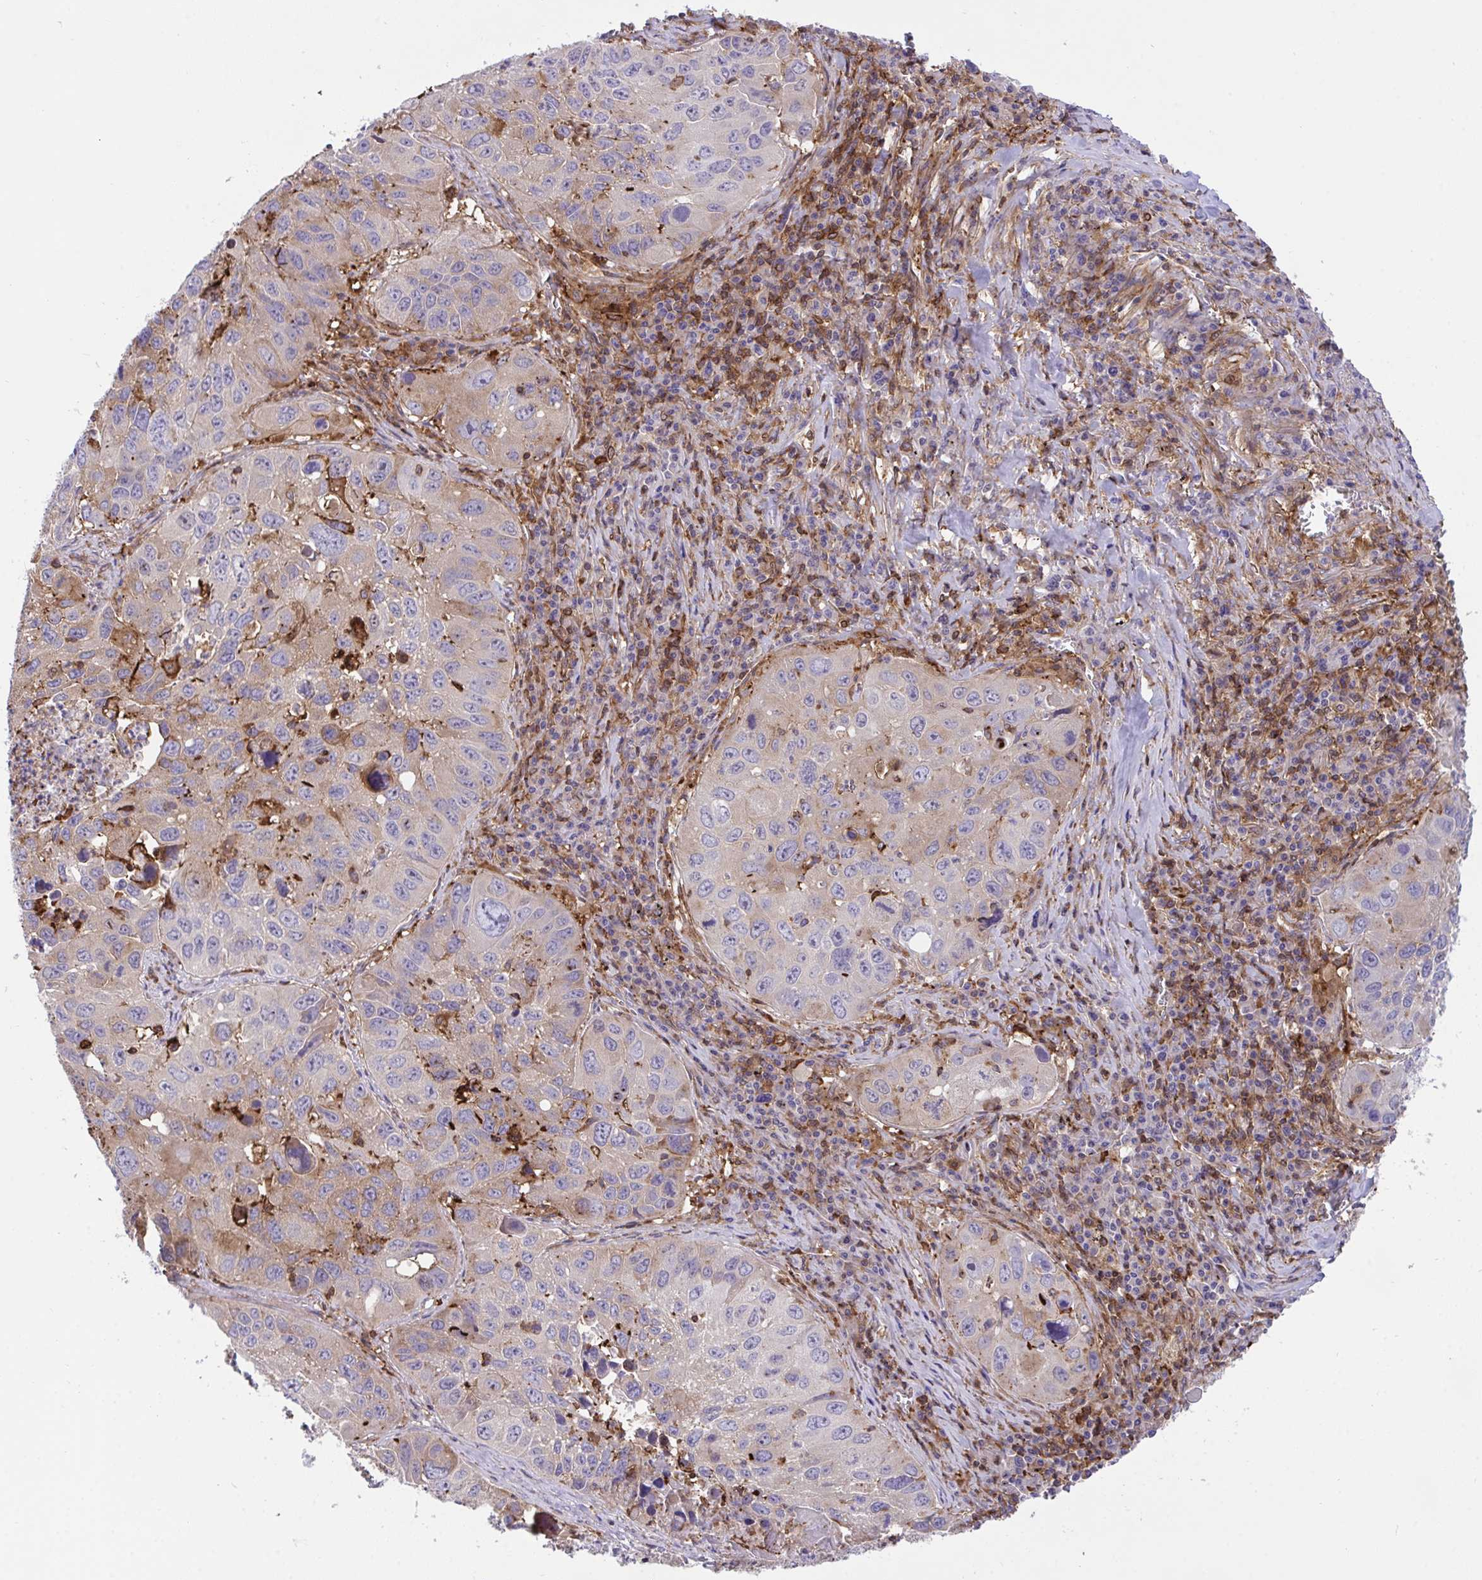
{"staining": {"intensity": "moderate", "quantity": "<25%", "location": "cytoplasmic/membranous"}, "tissue": "lung cancer", "cell_type": "Tumor cells", "image_type": "cancer", "snomed": [{"axis": "morphology", "description": "Squamous cell carcinoma, NOS"}, {"axis": "topography", "description": "Lung"}], "caption": "Immunohistochemistry staining of lung cancer, which exhibits low levels of moderate cytoplasmic/membranous positivity in about <25% of tumor cells indicating moderate cytoplasmic/membranous protein staining. The staining was performed using DAB (3,3'-diaminobenzidine) (brown) for protein detection and nuclei were counterstained in hematoxylin (blue).", "gene": "PPIH", "patient": {"sex": "female", "age": 61}}